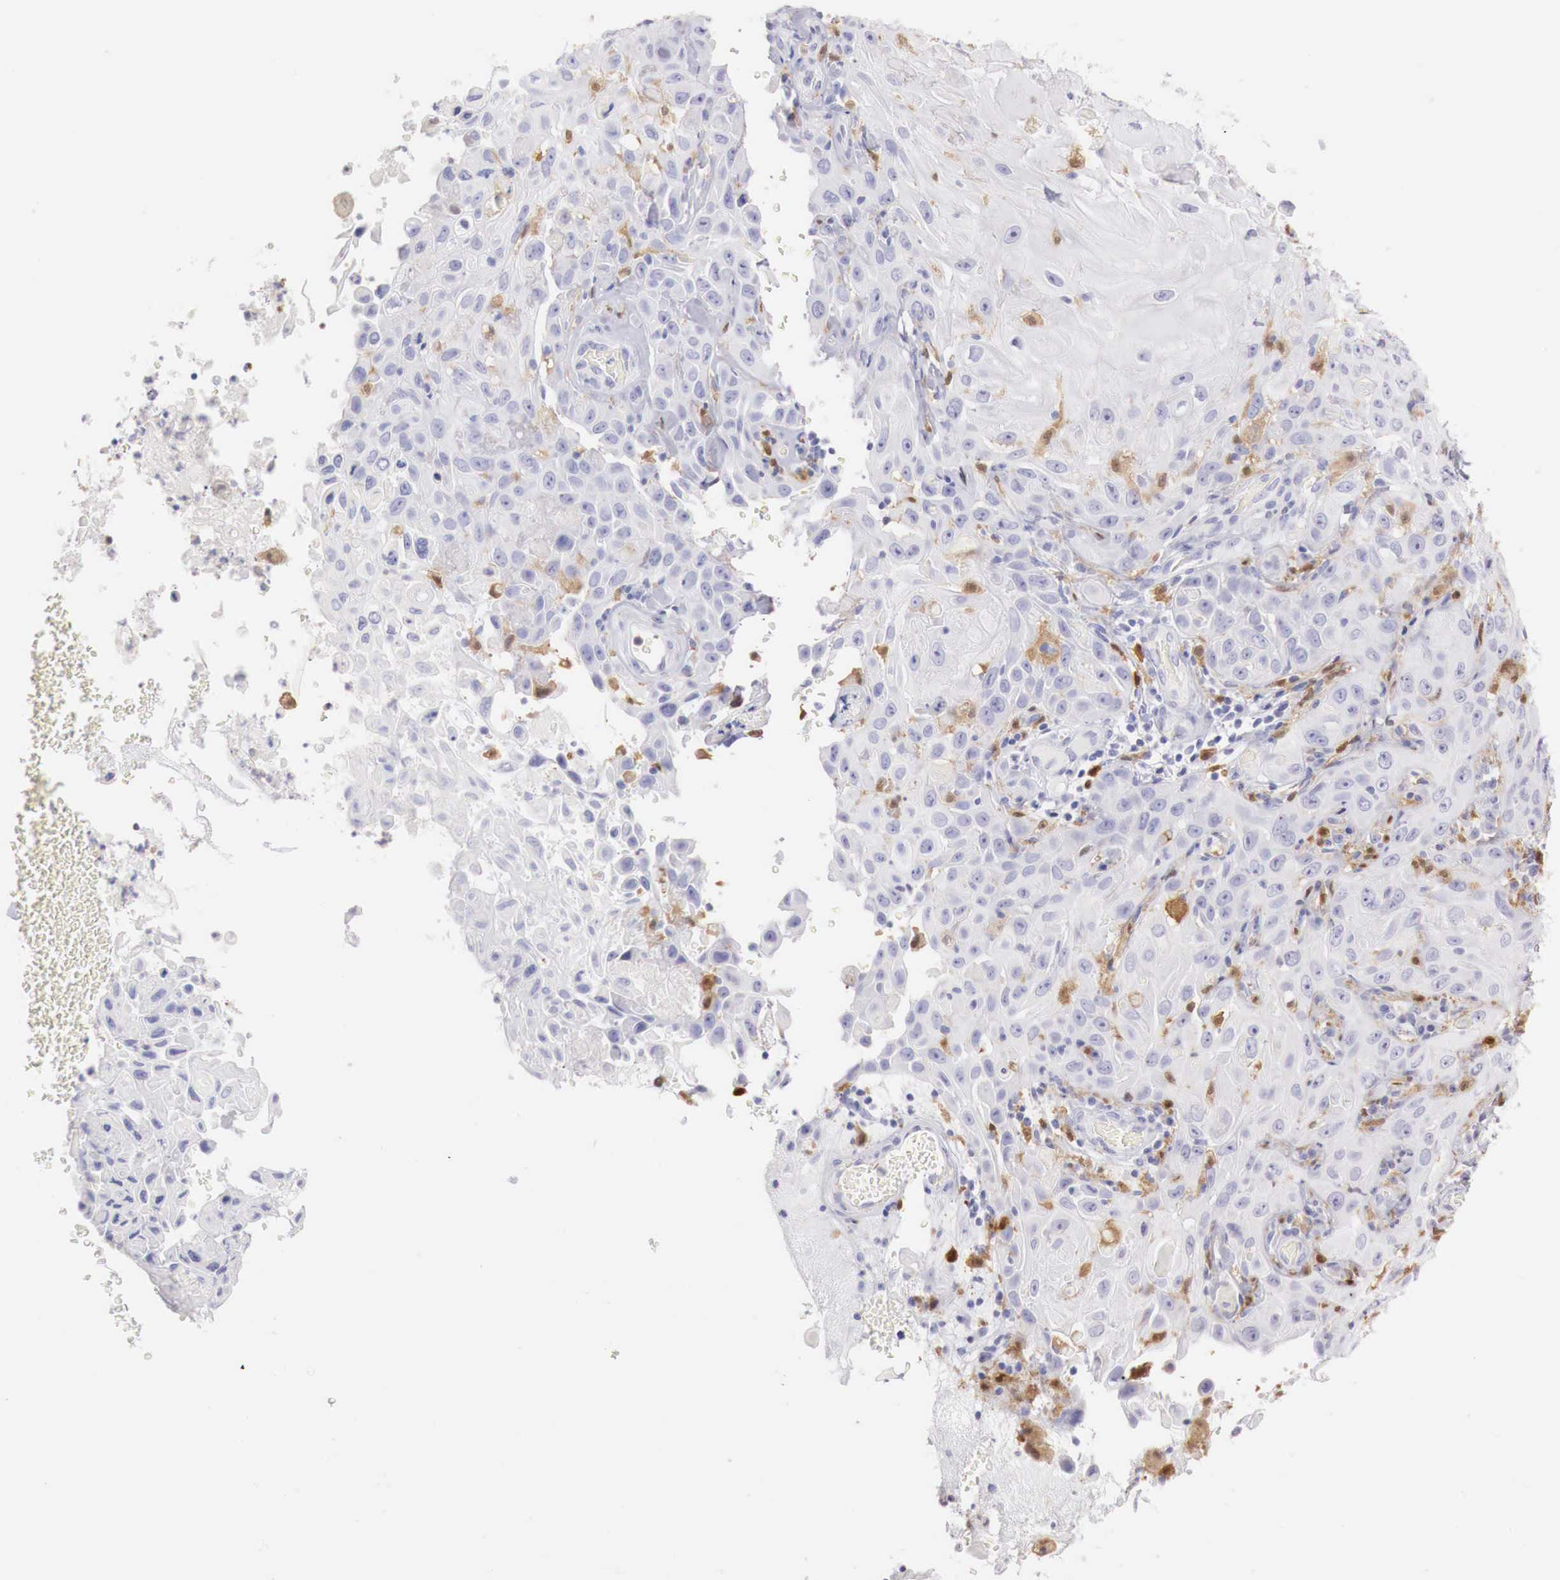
{"staining": {"intensity": "negative", "quantity": "none", "location": "none"}, "tissue": "skin cancer", "cell_type": "Tumor cells", "image_type": "cancer", "snomed": [{"axis": "morphology", "description": "Squamous cell carcinoma, NOS"}, {"axis": "topography", "description": "Skin"}], "caption": "This is a histopathology image of immunohistochemistry (IHC) staining of skin squamous cell carcinoma, which shows no expression in tumor cells.", "gene": "RENBP", "patient": {"sex": "male", "age": 84}}